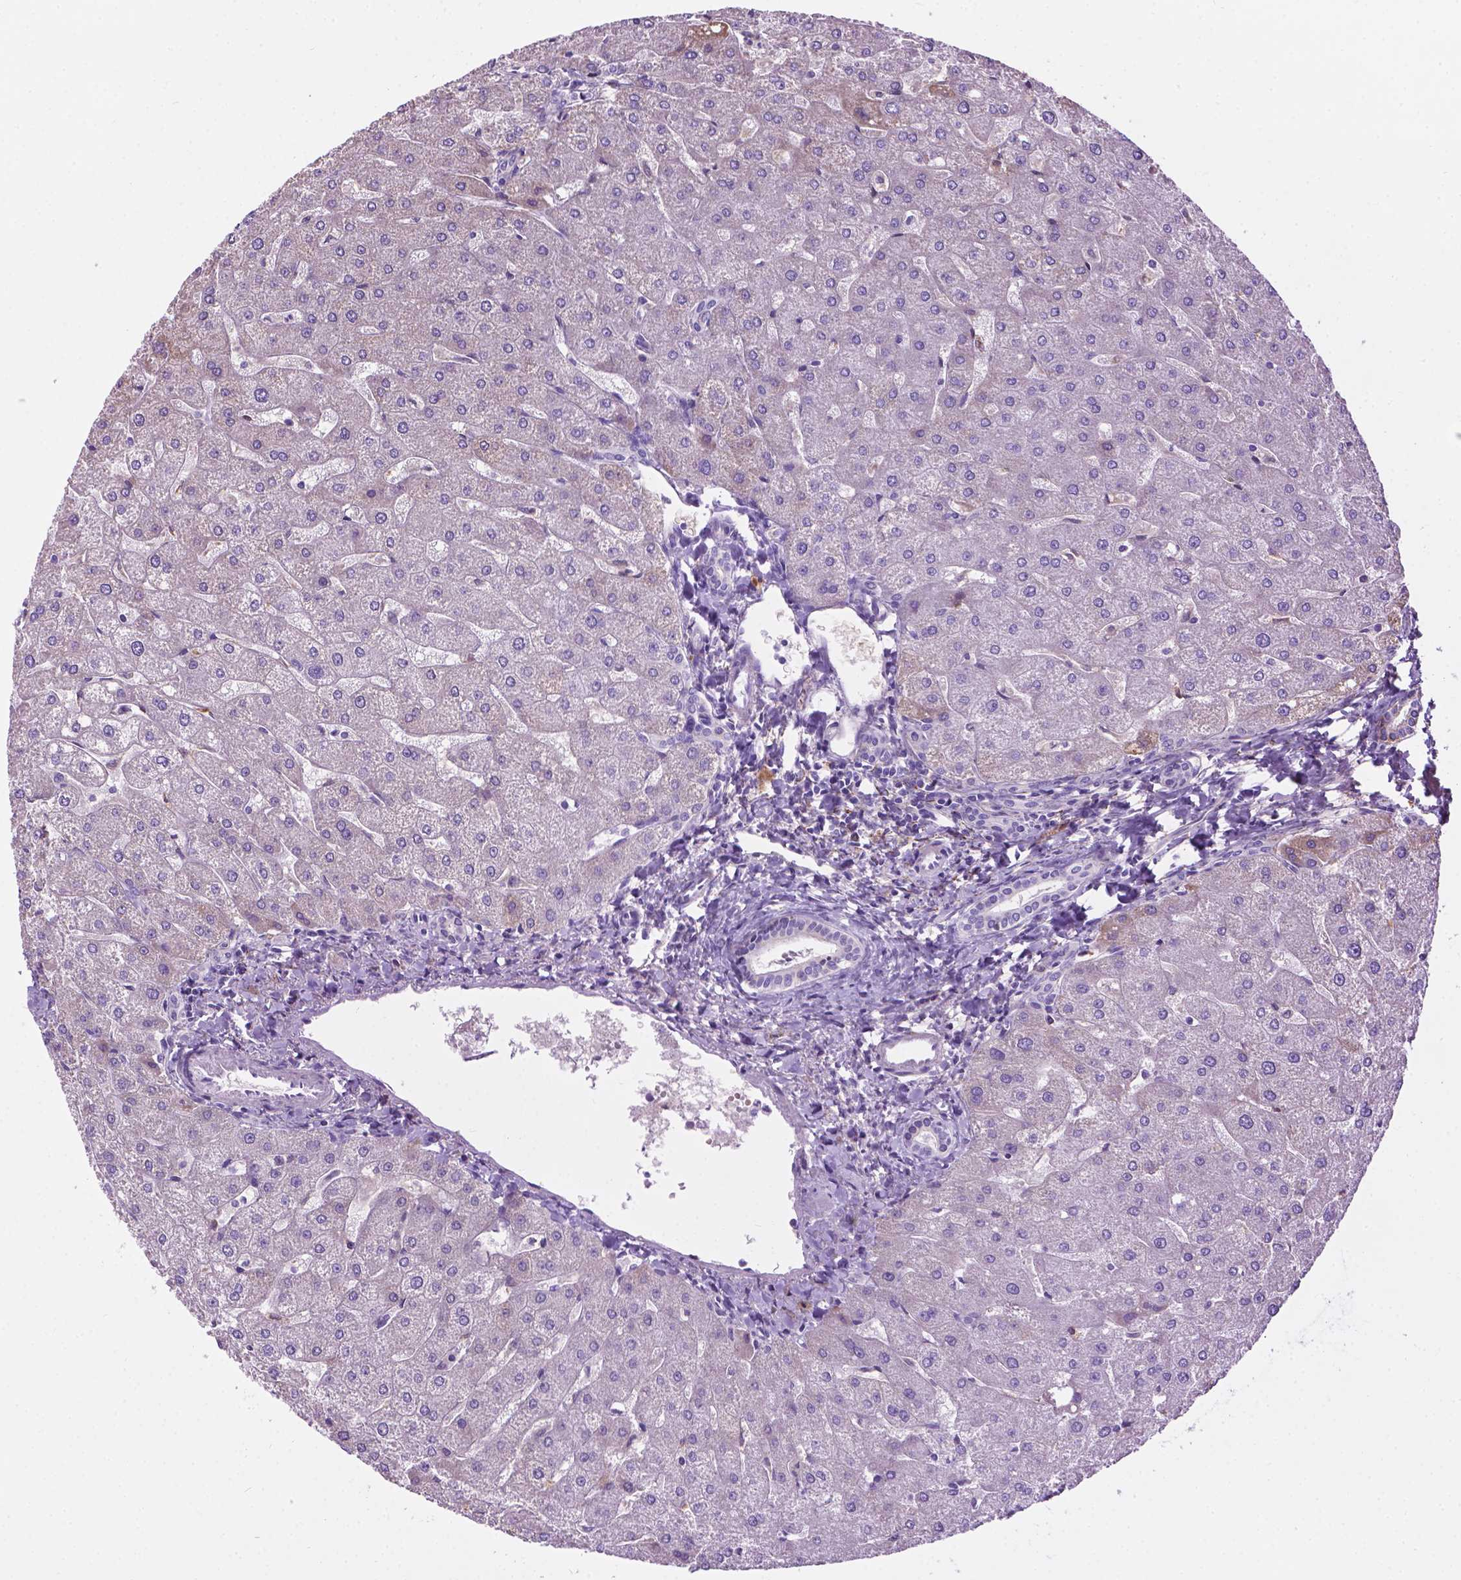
{"staining": {"intensity": "negative", "quantity": "none", "location": "none"}, "tissue": "liver", "cell_type": "Cholangiocytes", "image_type": "normal", "snomed": [{"axis": "morphology", "description": "Normal tissue, NOS"}, {"axis": "topography", "description": "Liver"}], "caption": "Cholangiocytes are negative for brown protein staining in benign liver.", "gene": "TMEM132E", "patient": {"sex": "male", "age": 67}}